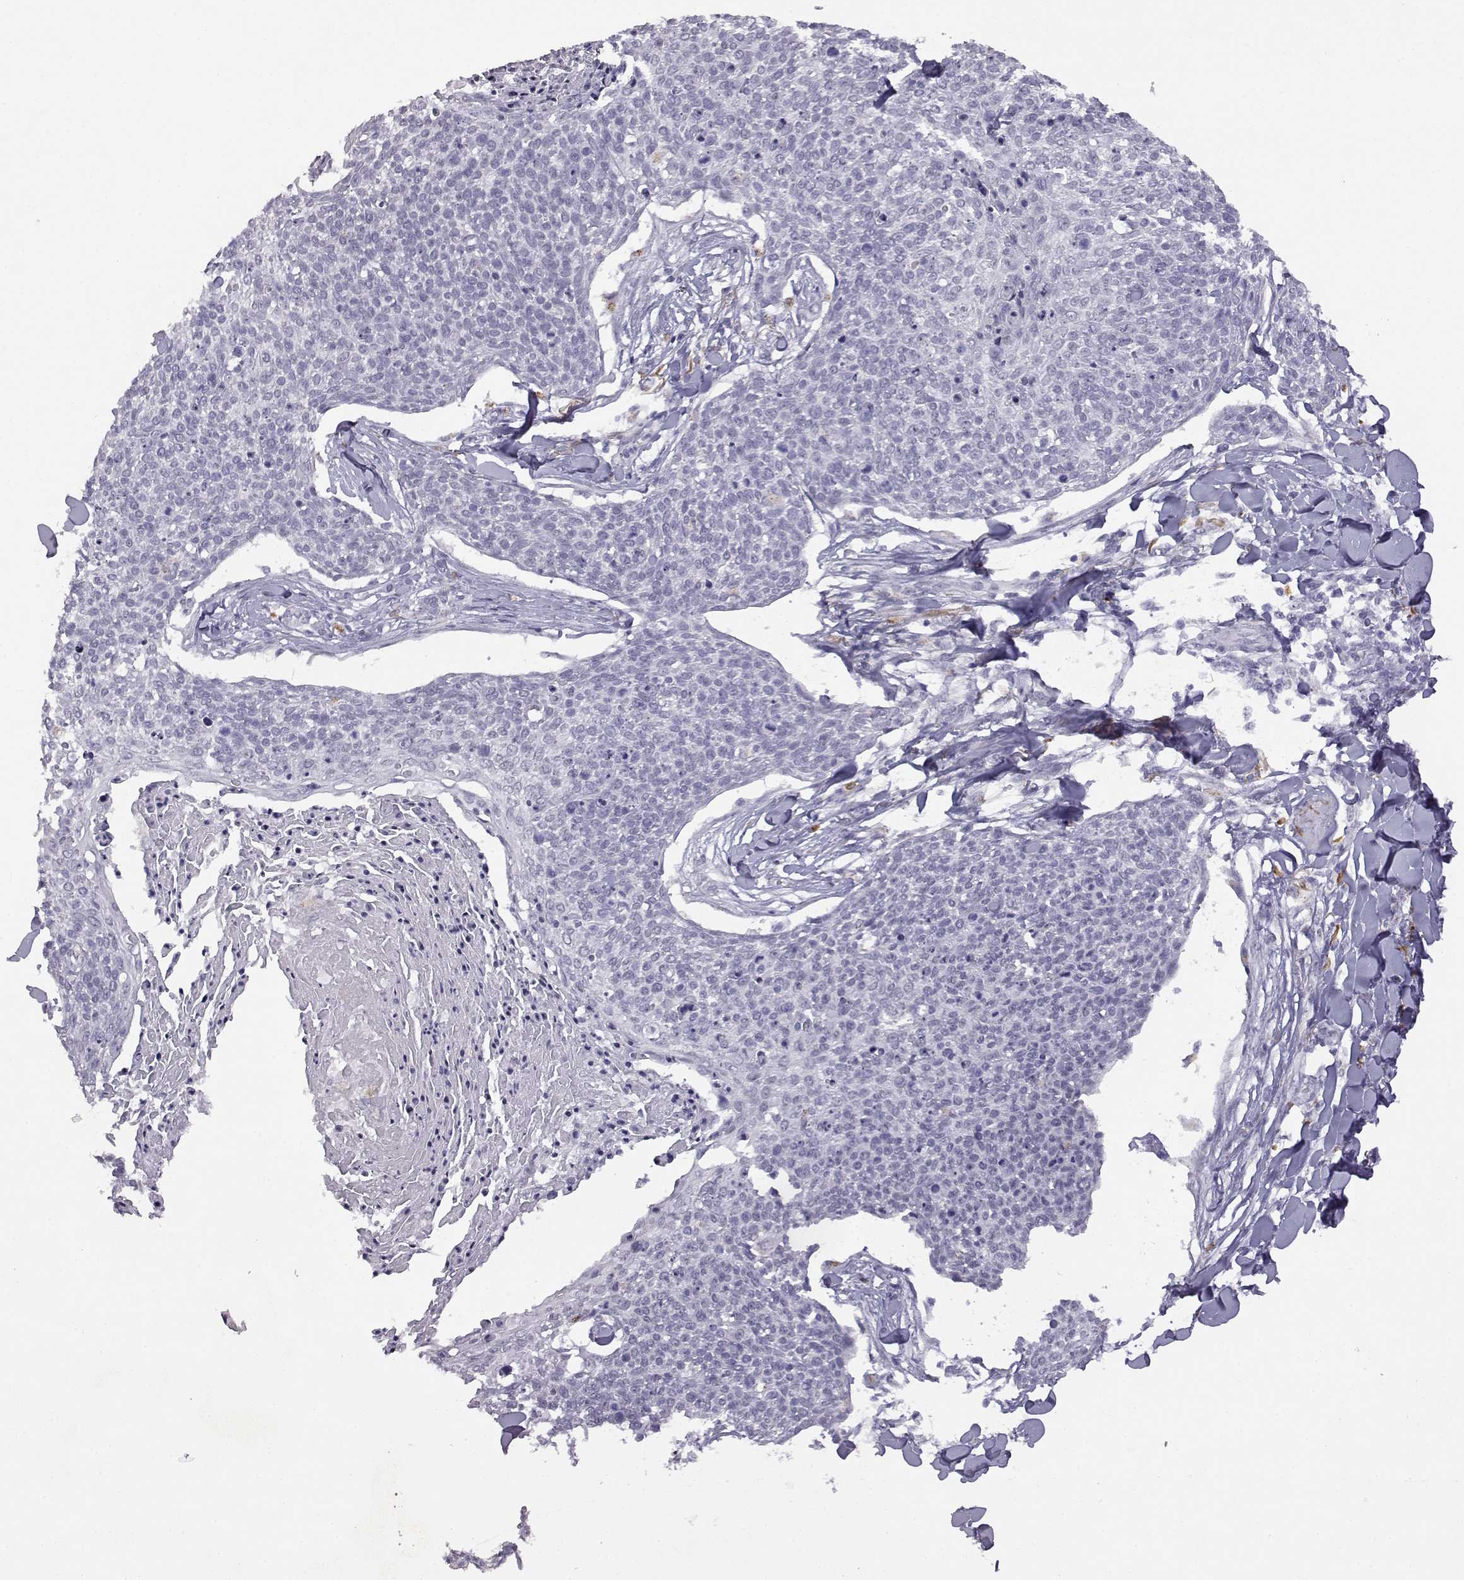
{"staining": {"intensity": "negative", "quantity": "none", "location": "none"}, "tissue": "skin cancer", "cell_type": "Tumor cells", "image_type": "cancer", "snomed": [{"axis": "morphology", "description": "Squamous cell carcinoma, NOS"}, {"axis": "topography", "description": "Skin"}, {"axis": "topography", "description": "Vulva"}], "caption": "IHC of skin squamous cell carcinoma shows no positivity in tumor cells.", "gene": "VGF", "patient": {"sex": "female", "age": 75}}